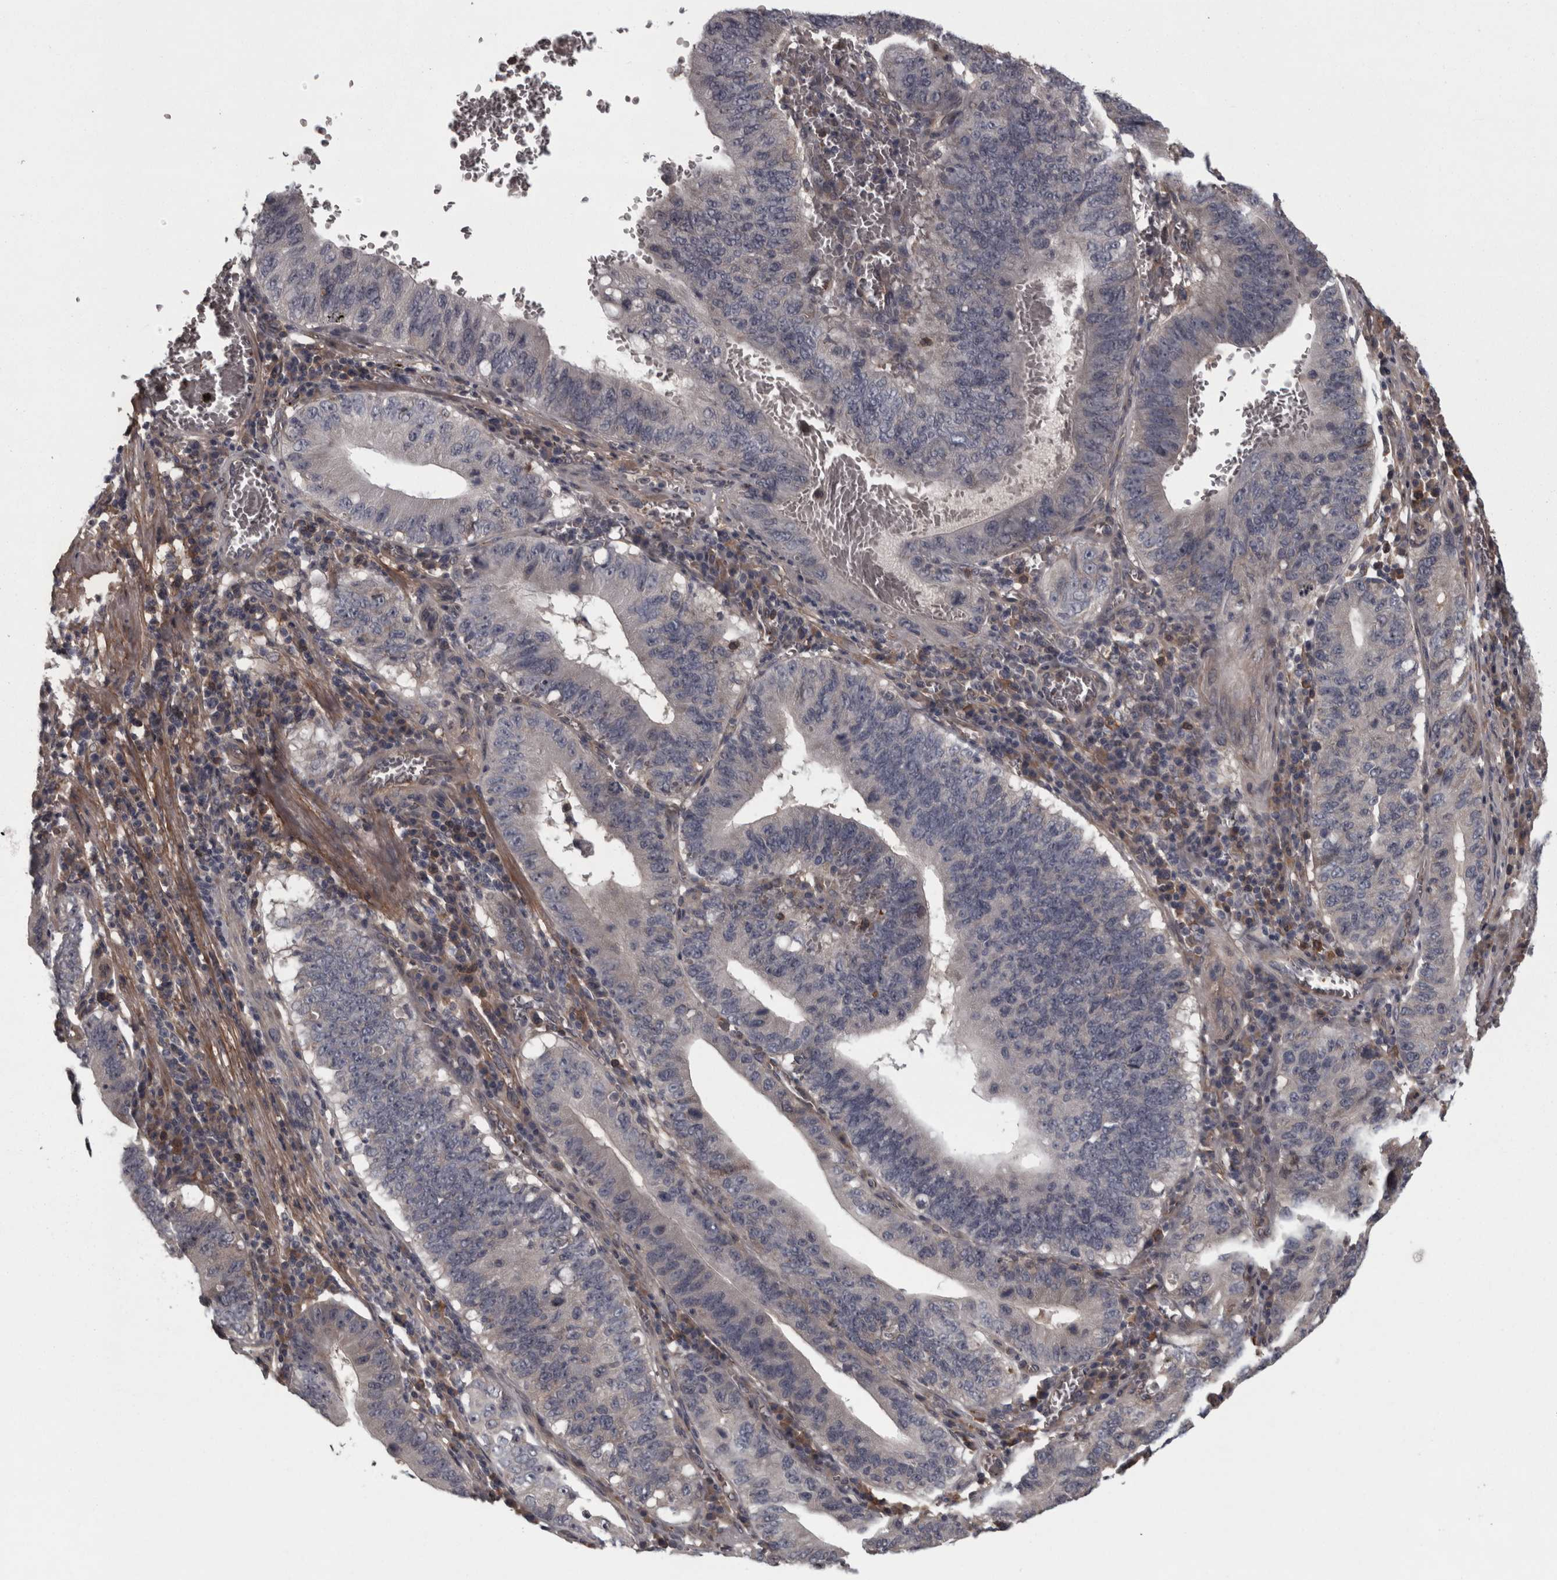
{"staining": {"intensity": "negative", "quantity": "none", "location": "none"}, "tissue": "stomach cancer", "cell_type": "Tumor cells", "image_type": "cancer", "snomed": [{"axis": "morphology", "description": "Adenocarcinoma, NOS"}, {"axis": "topography", "description": "Stomach"}, {"axis": "topography", "description": "Gastric cardia"}], "caption": "DAB (3,3'-diaminobenzidine) immunohistochemical staining of stomach cancer (adenocarcinoma) reveals no significant staining in tumor cells.", "gene": "RSU1", "patient": {"sex": "male", "age": 59}}